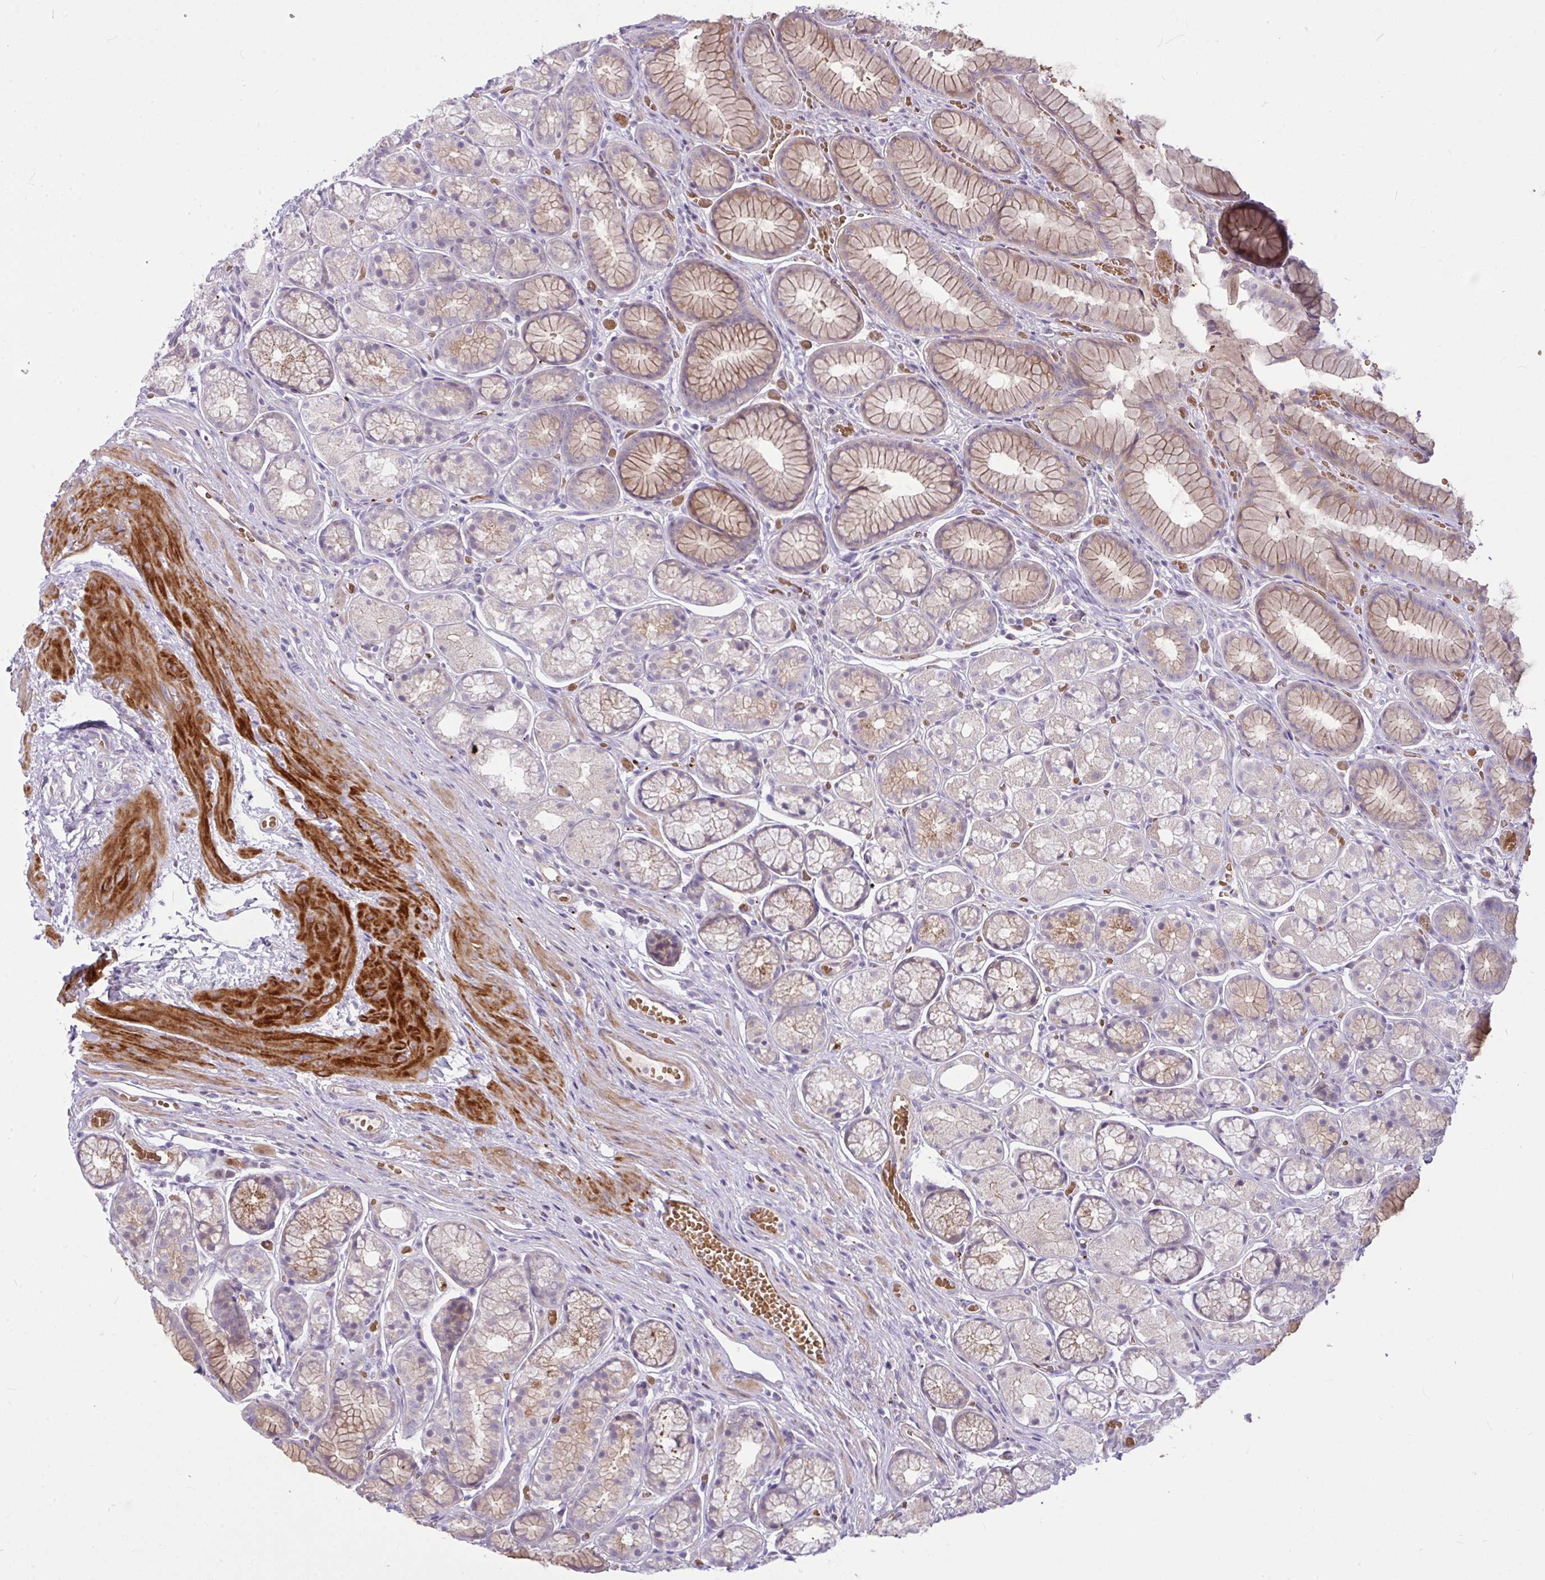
{"staining": {"intensity": "moderate", "quantity": "25%-75%", "location": "cytoplasmic/membranous"}, "tissue": "stomach", "cell_type": "Glandular cells", "image_type": "normal", "snomed": [{"axis": "morphology", "description": "Normal tissue, NOS"}, {"axis": "topography", "description": "Smooth muscle"}, {"axis": "topography", "description": "Stomach"}], "caption": "The histopathology image reveals immunohistochemical staining of benign stomach. There is moderate cytoplasmic/membranous positivity is identified in approximately 25%-75% of glandular cells.", "gene": "MOCS1", "patient": {"sex": "male", "age": 70}}